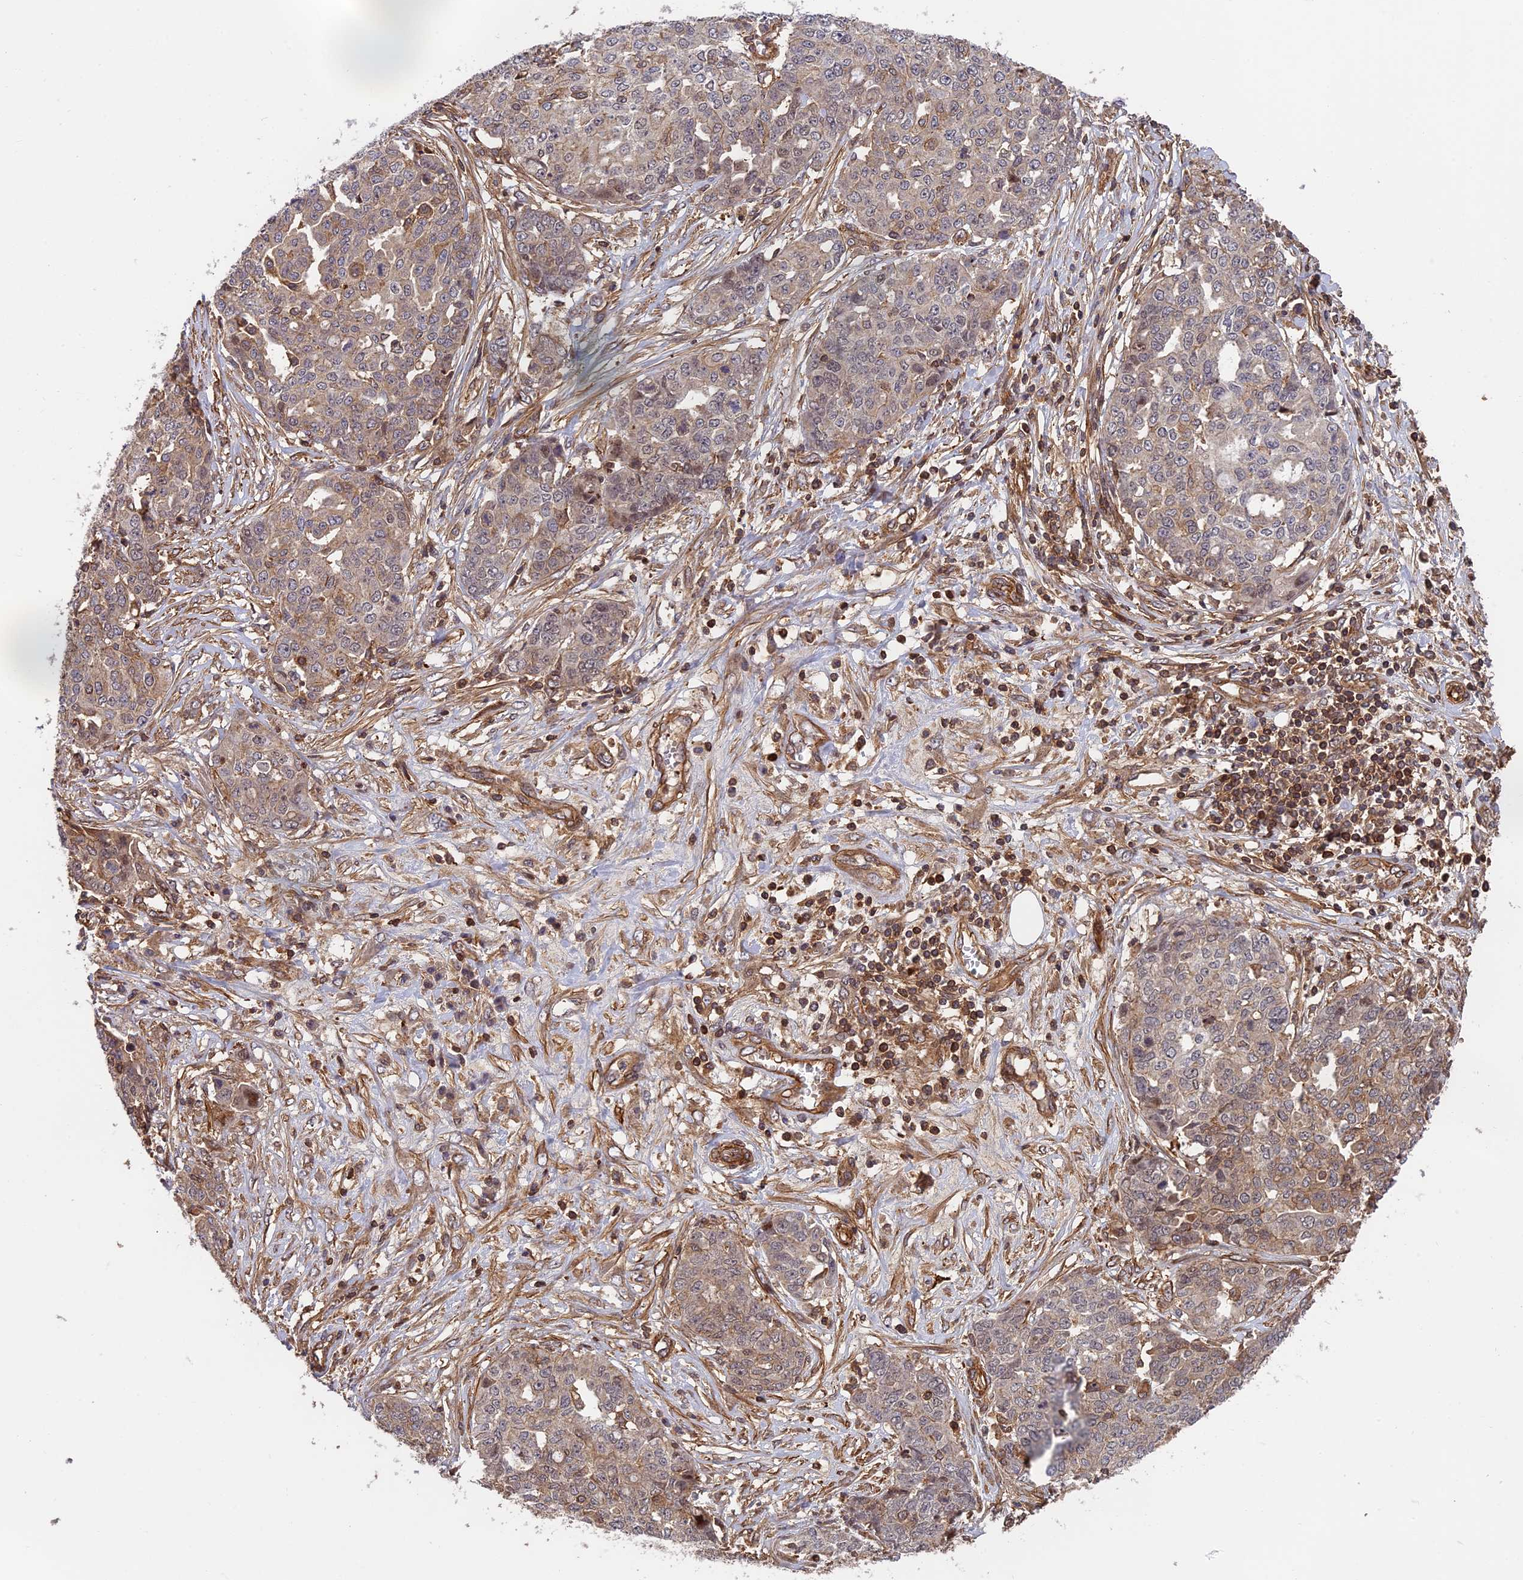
{"staining": {"intensity": "weak", "quantity": "25%-75%", "location": "cytoplasmic/membranous"}, "tissue": "ovarian cancer", "cell_type": "Tumor cells", "image_type": "cancer", "snomed": [{"axis": "morphology", "description": "Cystadenocarcinoma, serous, NOS"}, {"axis": "topography", "description": "Soft tissue"}, {"axis": "topography", "description": "Ovary"}], "caption": "Ovarian cancer was stained to show a protein in brown. There is low levels of weak cytoplasmic/membranous expression in approximately 25%-75% of tumor cells. (DAB (3,3'-diaminobenzidine) IHC, brown staining for protein, blue staining for nuclei).", "gene": "OSBPL1A", "patient": {"sex": "female", "age": 57}}